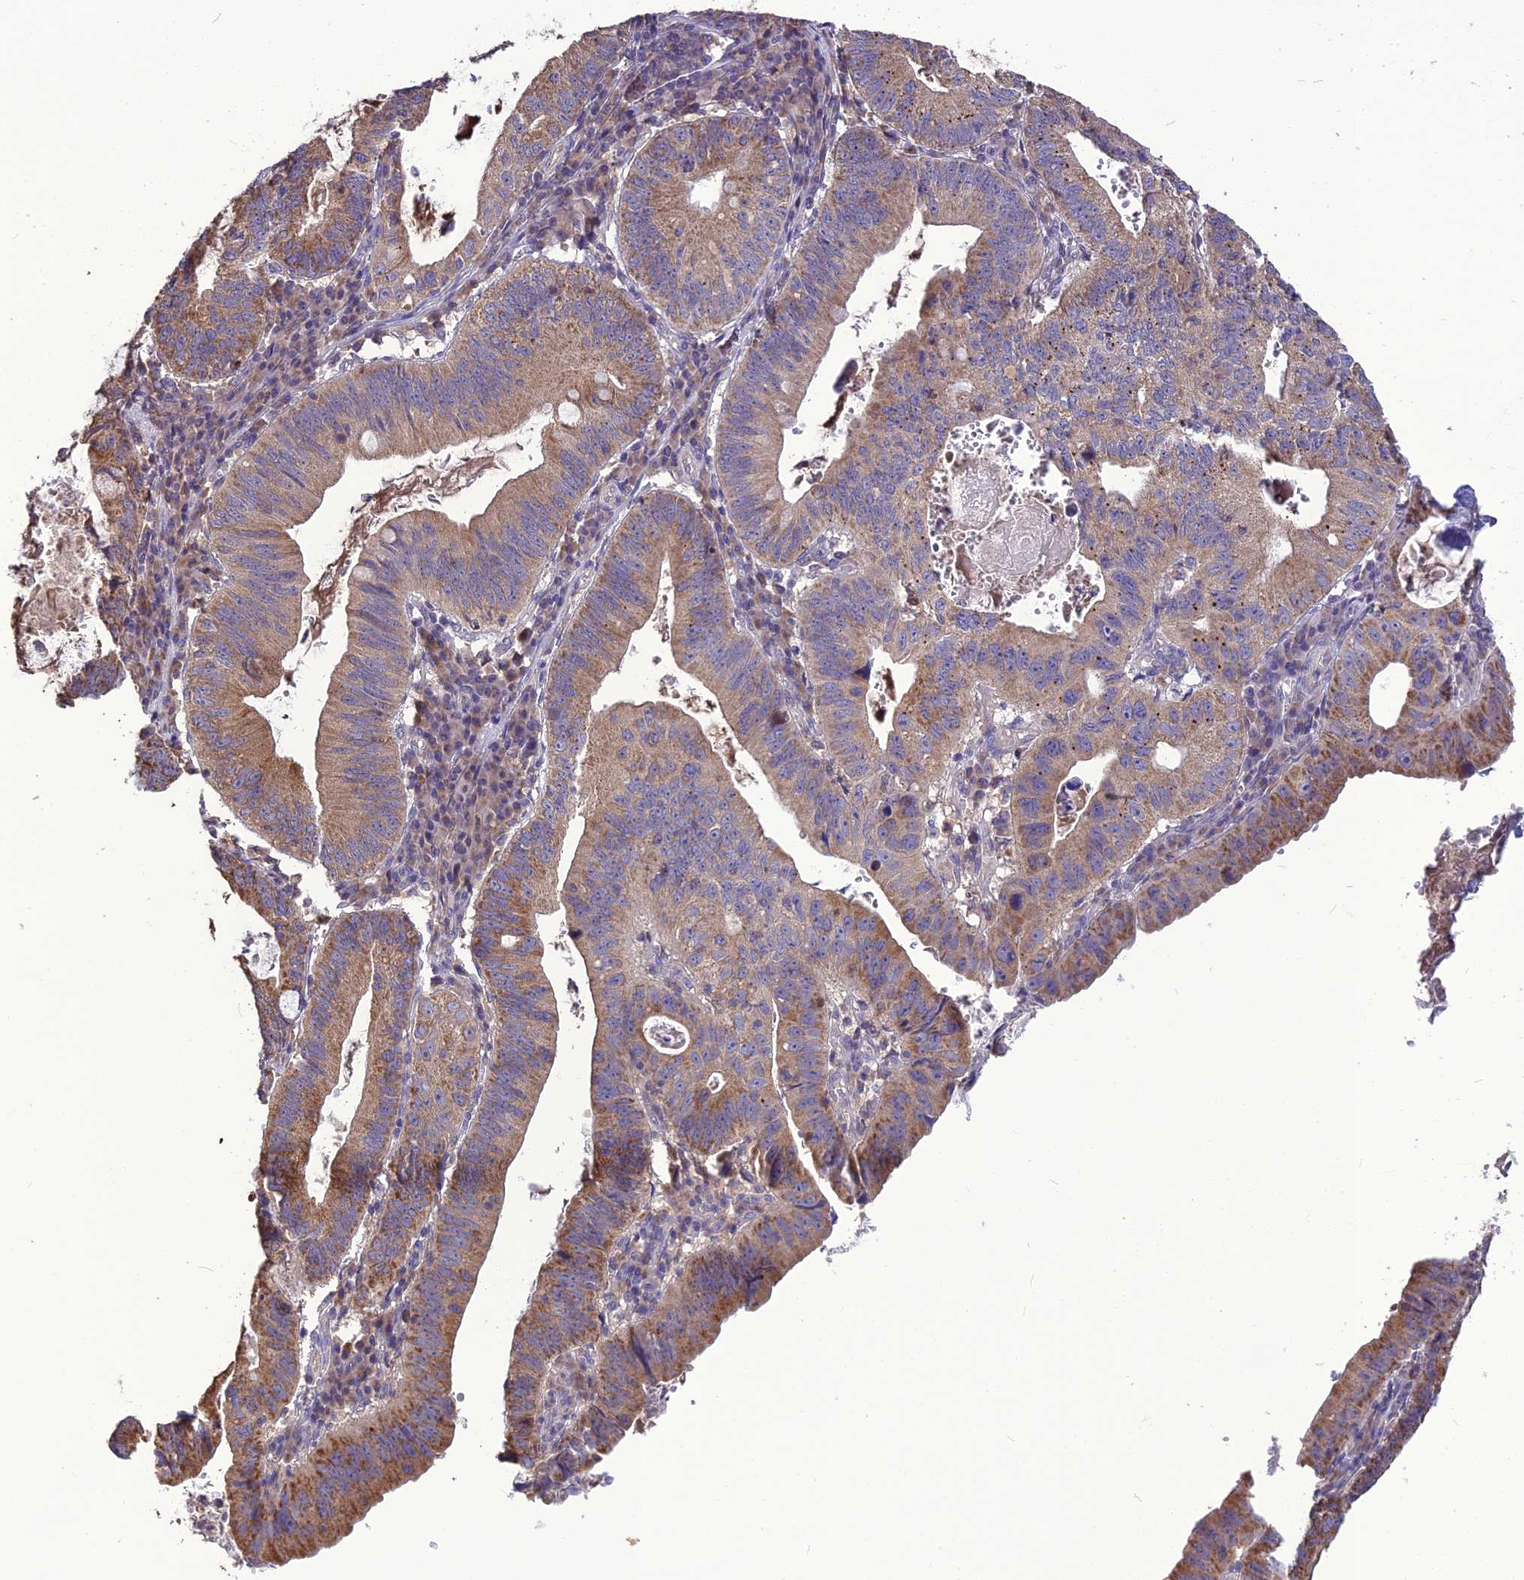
{"staining": {"intensity": "strong", "quantity": "25%-75%", "location": "cytoplasmic/membranous"}, "tissue": "stomach cancer", "cell_type": "Tumor cells", "image_type": "cancer", "snomed": [{"axis": "morphology", "description": "Adenocarcinoma, NOS"}, {"axis": "topography", "description": "Stomach"}], "caption": "Adenocarcinoma (stomach) stained for a protein (brown) demonstrates strong cytoplasmic/membranous positive expression in approximately 25%-75% of tumor cells.", "gene": "NUDT8", "patient": {"sex": "male", "age": 59}}